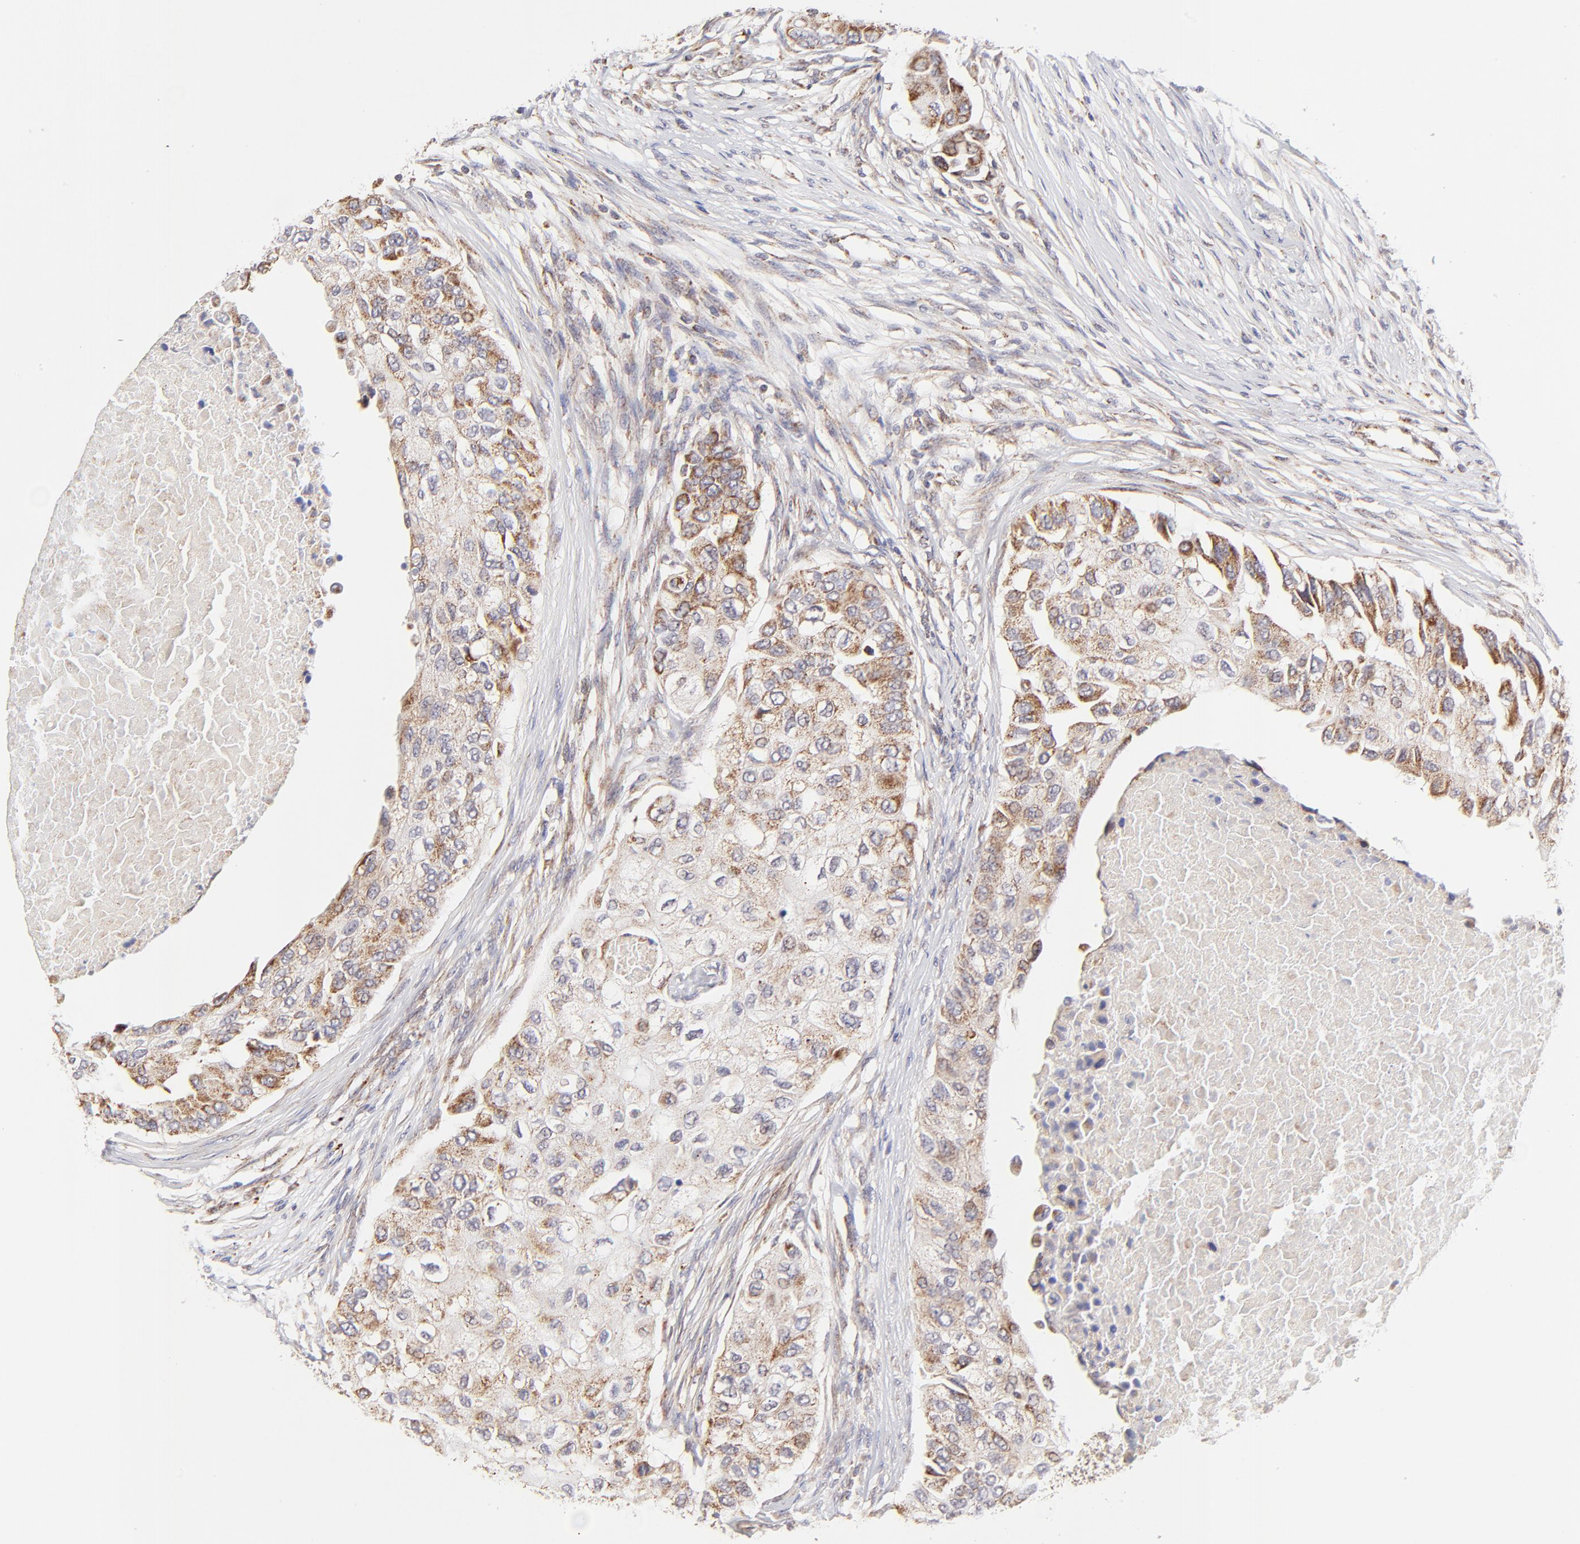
{"staining": {"intensity": "weak", "quantity": ">75%", "location": "cytoplasmic/membranous"}, "tissue": "breast cancer", "cell_type": "Tumor cells", "image_type": "cancer", "snomed": [{"axis": "morphology", "description": "Normal tissue, NOS"}, {"axis": "morphology", "description": "Duct carcinoma"}, {"axis": "topography", "description": "Breast"}], "caption": "Immunohistochemical staining of human breast cancer displays low levels of weak cytoplasmic/membranous protein positivity in about >75% of tumor cells.", "gene": "MAP2K7", "patient": {"sex": "female", "age": 49}}